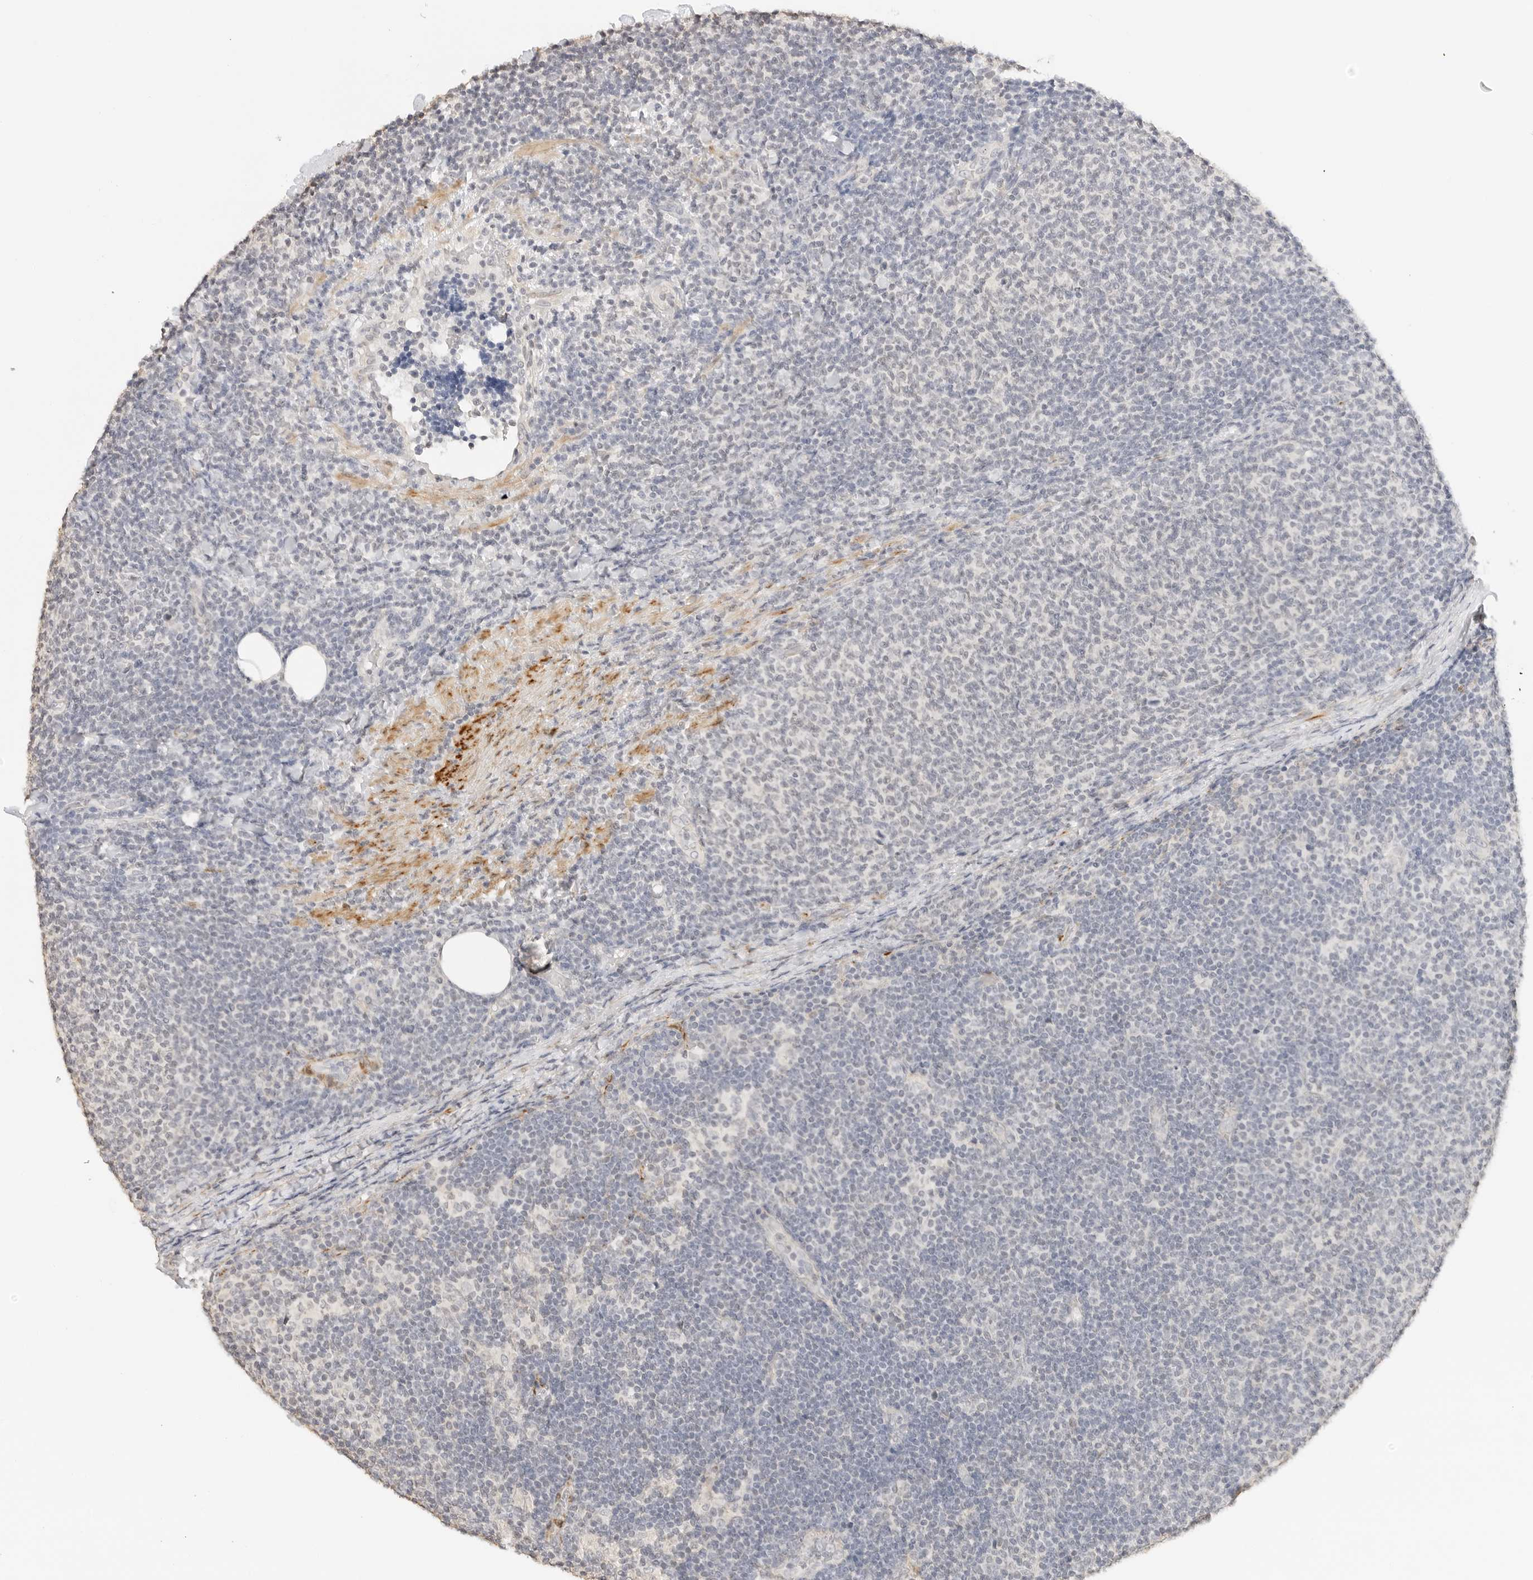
{"staining": {"intensity": "negative", "quantity": "none", "location": "none"}, "tissue": "lymphoma", "cell_type": "Tumor cells", "image_type": "cancer", "snomed": [{"axis": "morphology", "description": "Malignant lymphoma, non-Hodgkin's type, Low grade"}, {"axis": "topography", "description": "Lymph node"}], "caption": "The IHC image has no significant expression in tumor cells of low-grade malignant lymphoma, non-Hodgkin's type tissue.", "gene": "PCDH19", "patient": {"sex": "male", "age": 66}}